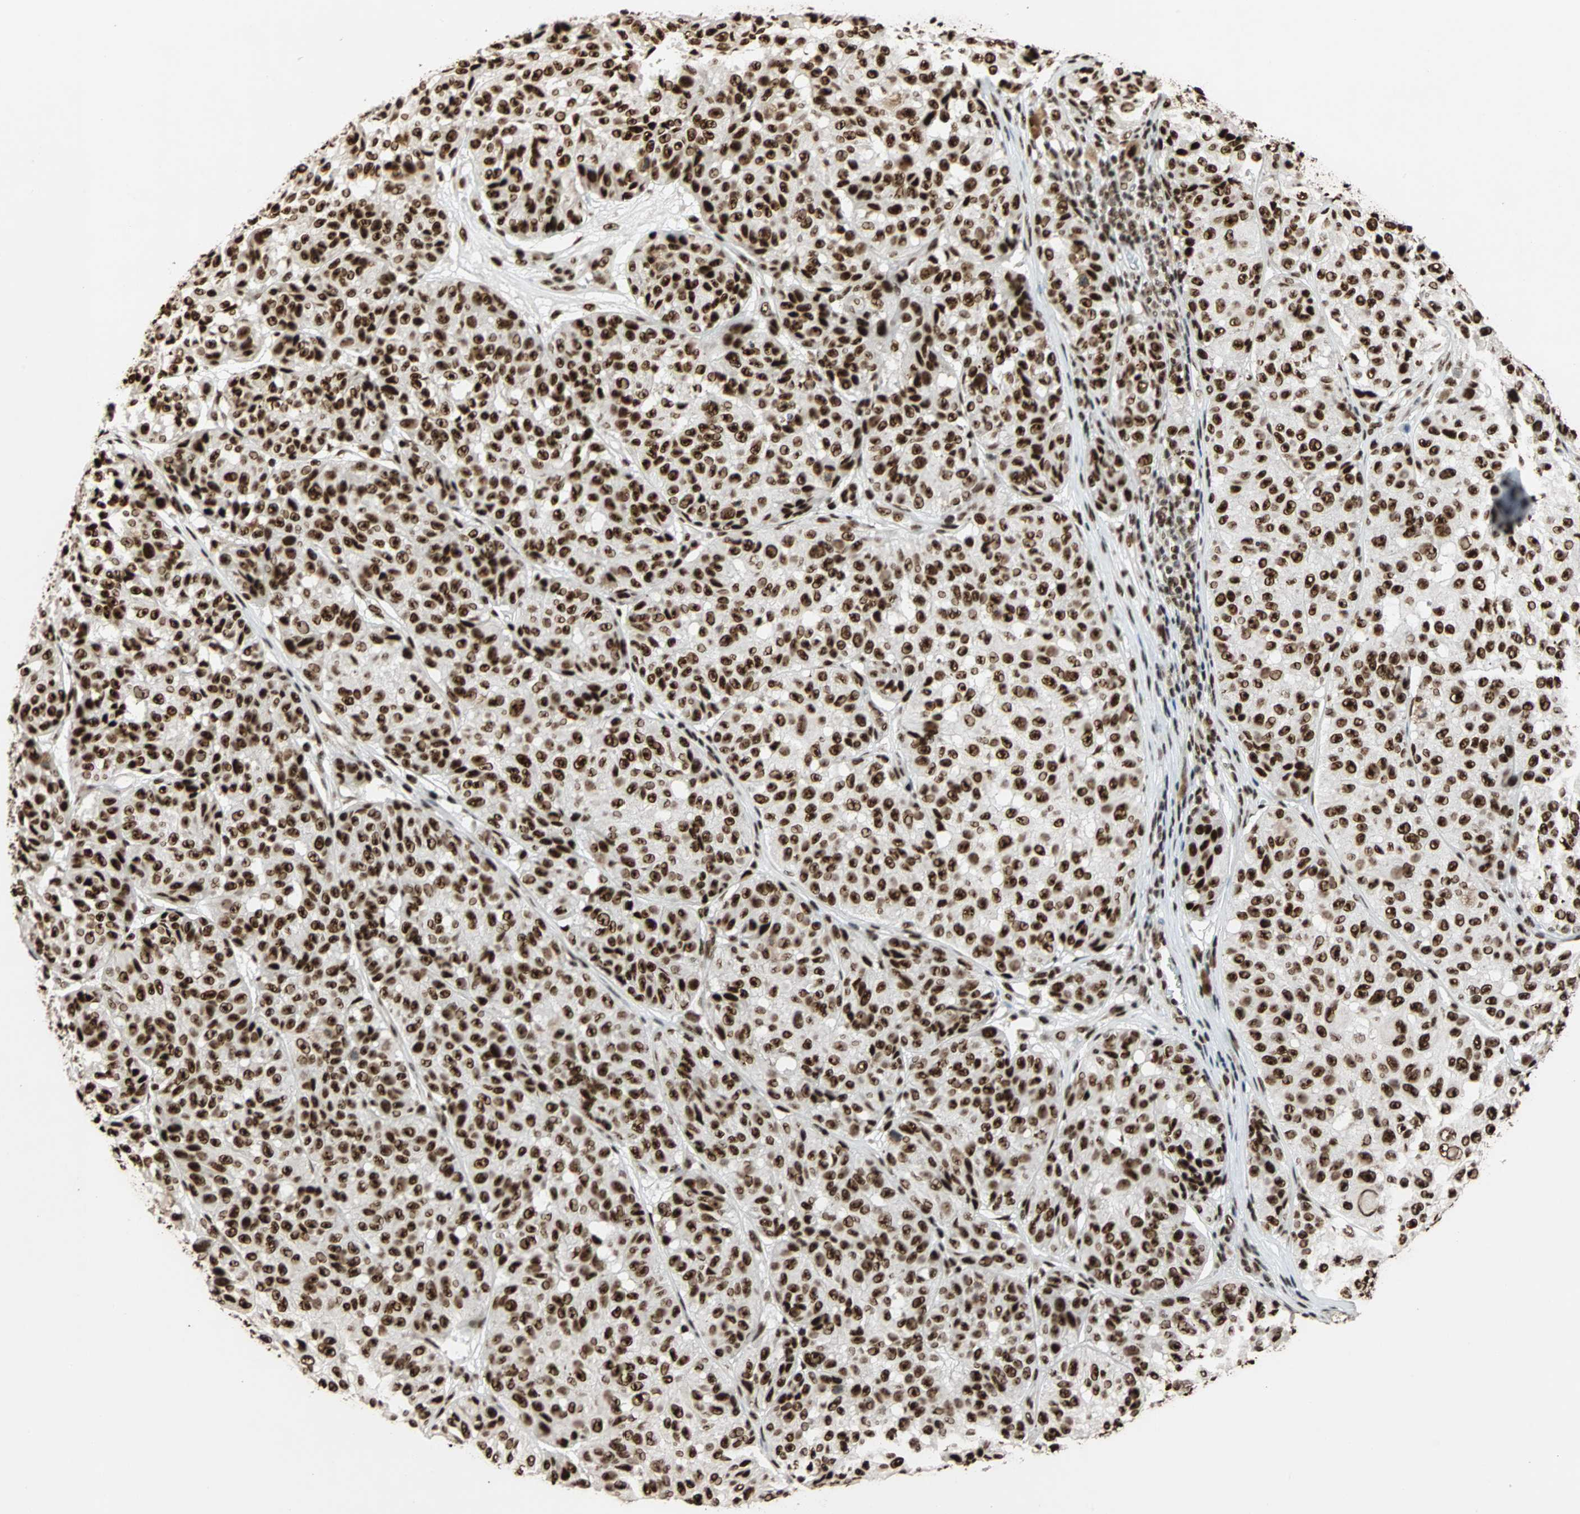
{"staining": {"intensity": "strong", "quantity": ">75%", "location": "nuclear"}, "tissue": "melanoma", "cell_type": "Tumor cells", "image_type": "cancer", "snomed": [{"axis": "morphology", "description": "Malignant melanoma, NOS"}, {"axis": "topography", "description": "Skin"}], "caption": "A high-resolution histopathology image shows immunohistochemistry (IHC) staining of melanoma, which displays strong nuclear staining in approximately >75% of tumor cells. (Brightfield microscopy of DAB IHC at high magnification).", "gene": "ILF2", "patient": {"sex": "female", "age": 46}}